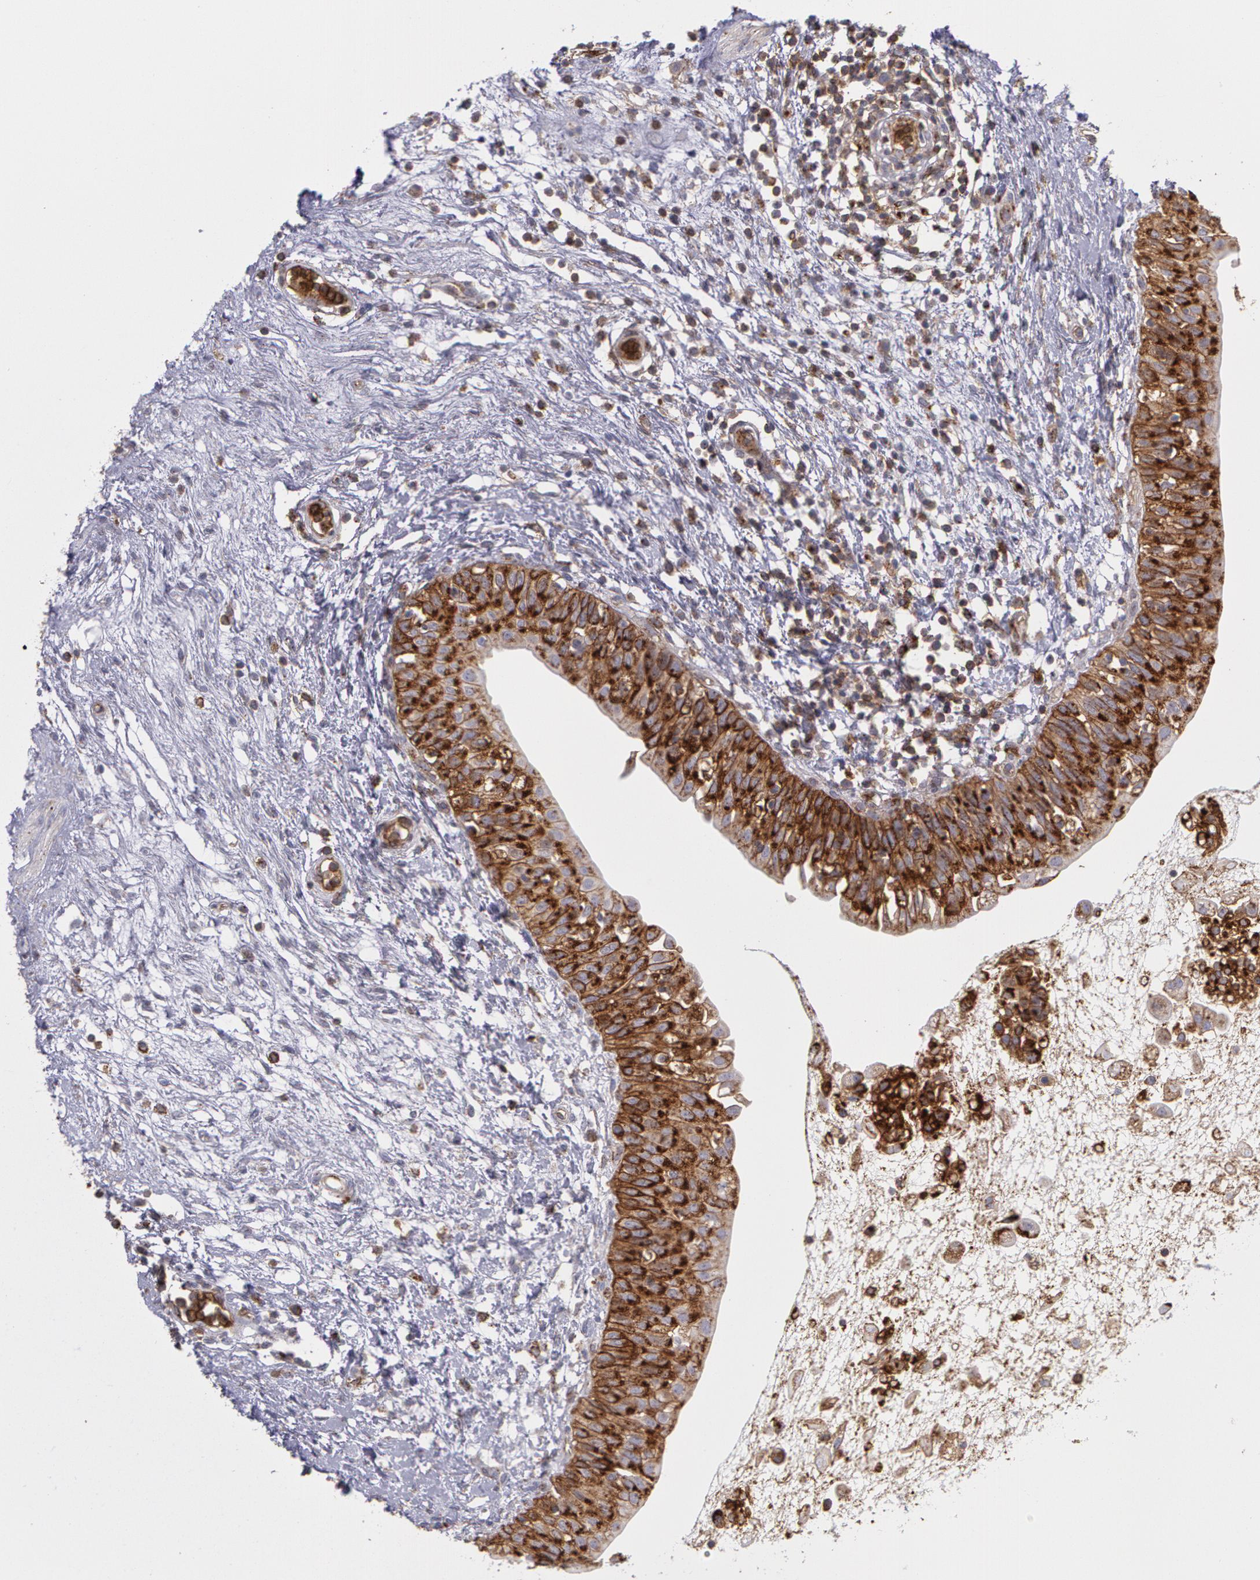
{"staining": {"intensity": "strong", "quantity": ">75%", "location": "cytoplasmic/membranous"}, "tissue": "urinary bladder", "cell_type": "Urothelial cells", "image_type": "normal", "snomed": [{"axis": "morphology", "description": "Normal tissue, NOS"}, {"axis": "topography", "description": "Urinary bladder"}], "caption": "Brown immunohistochemical staining in benign urinary bladder exhibits strong cytoplasmic/membranous staining in approximately >75% of urothelial cells.", "gene": "FLOT2", "patient": {"sex": "female", "age": 55}}